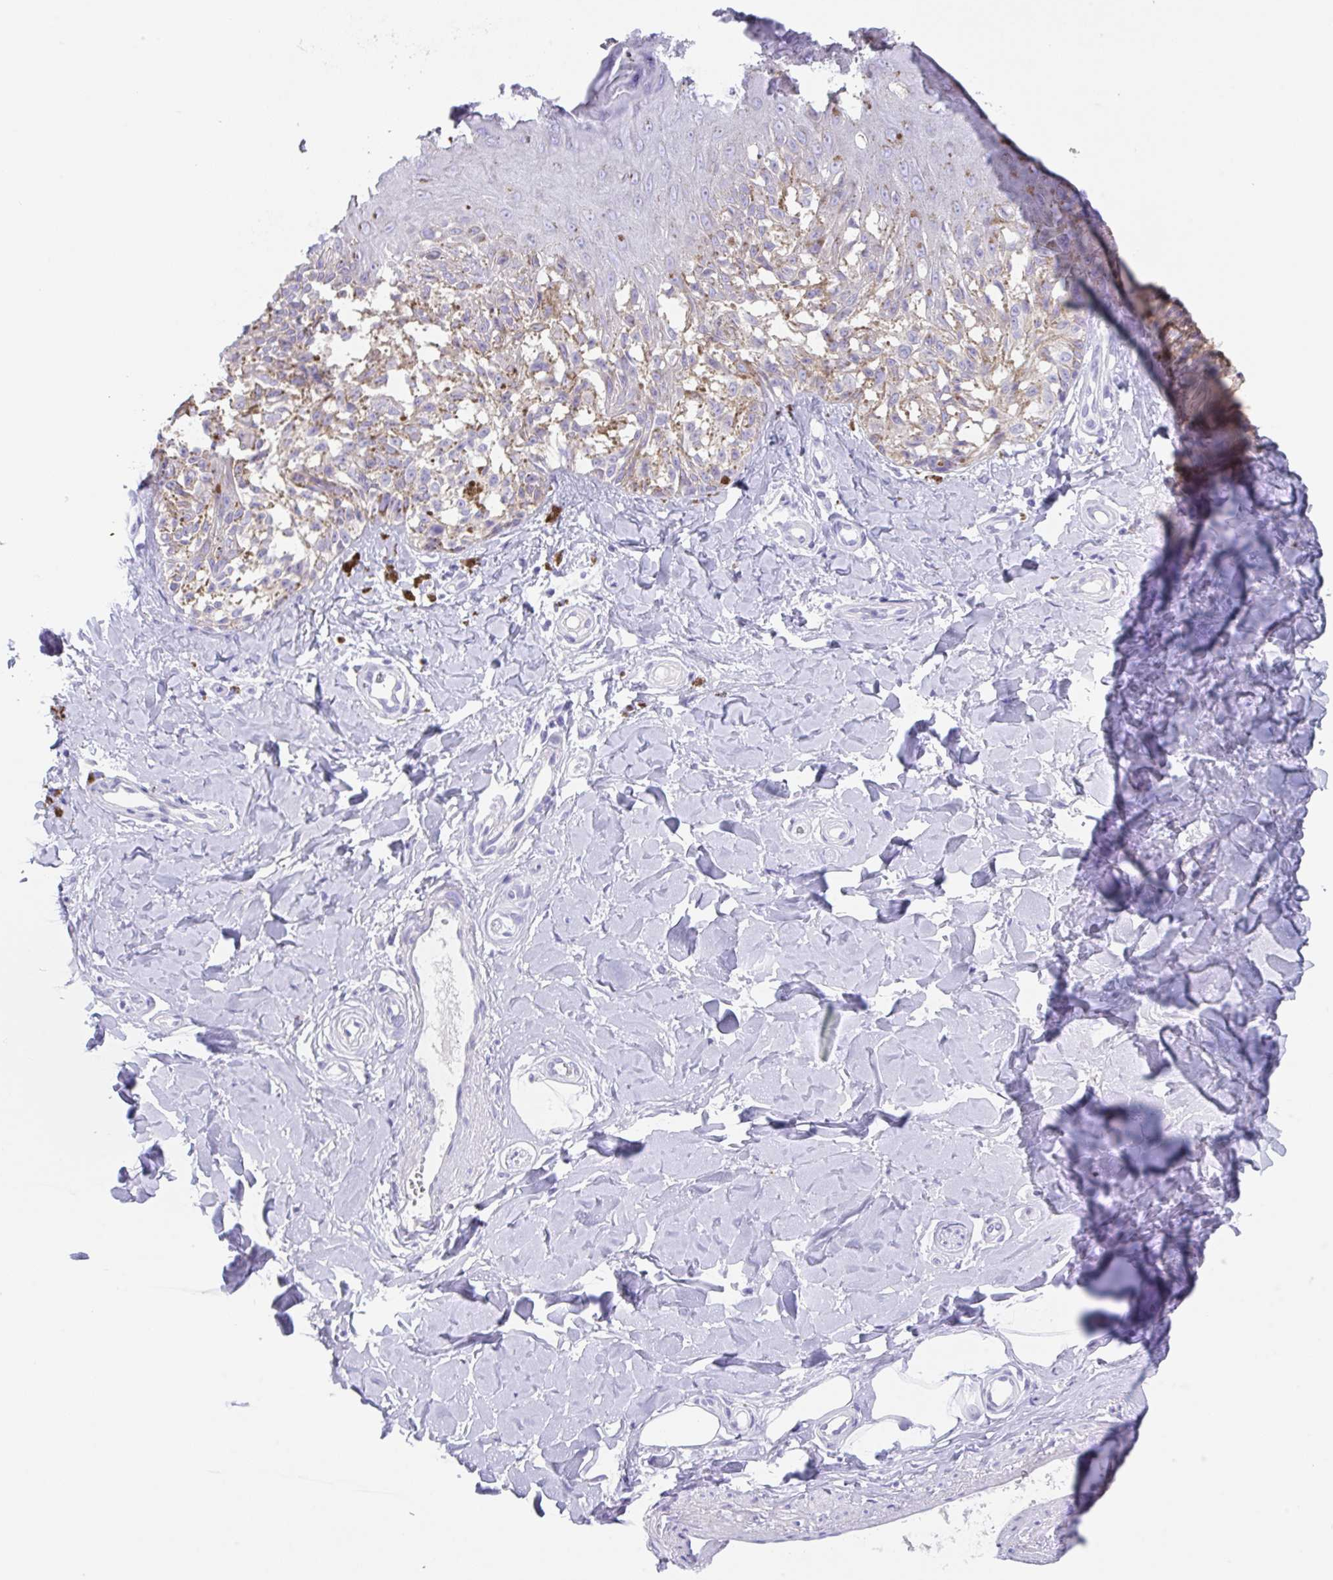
{"staining": {"intensity": "negative", "quantity": "none", "location": "none"}, "tissue": "melanoma", "cell_type": "Tumor cells", "image_type": "cancer", "snomed": [{"axis": "morphology", "description": "Malignant melanoma, NOS"}, {"axis": "topography", "description": "Skin"}], "caption": "Protein analysis of malignant melanoma displays no significant staining in tumor cells.", "gene": "TRAF4", "patient": {"sex": "female", "age": 65}}